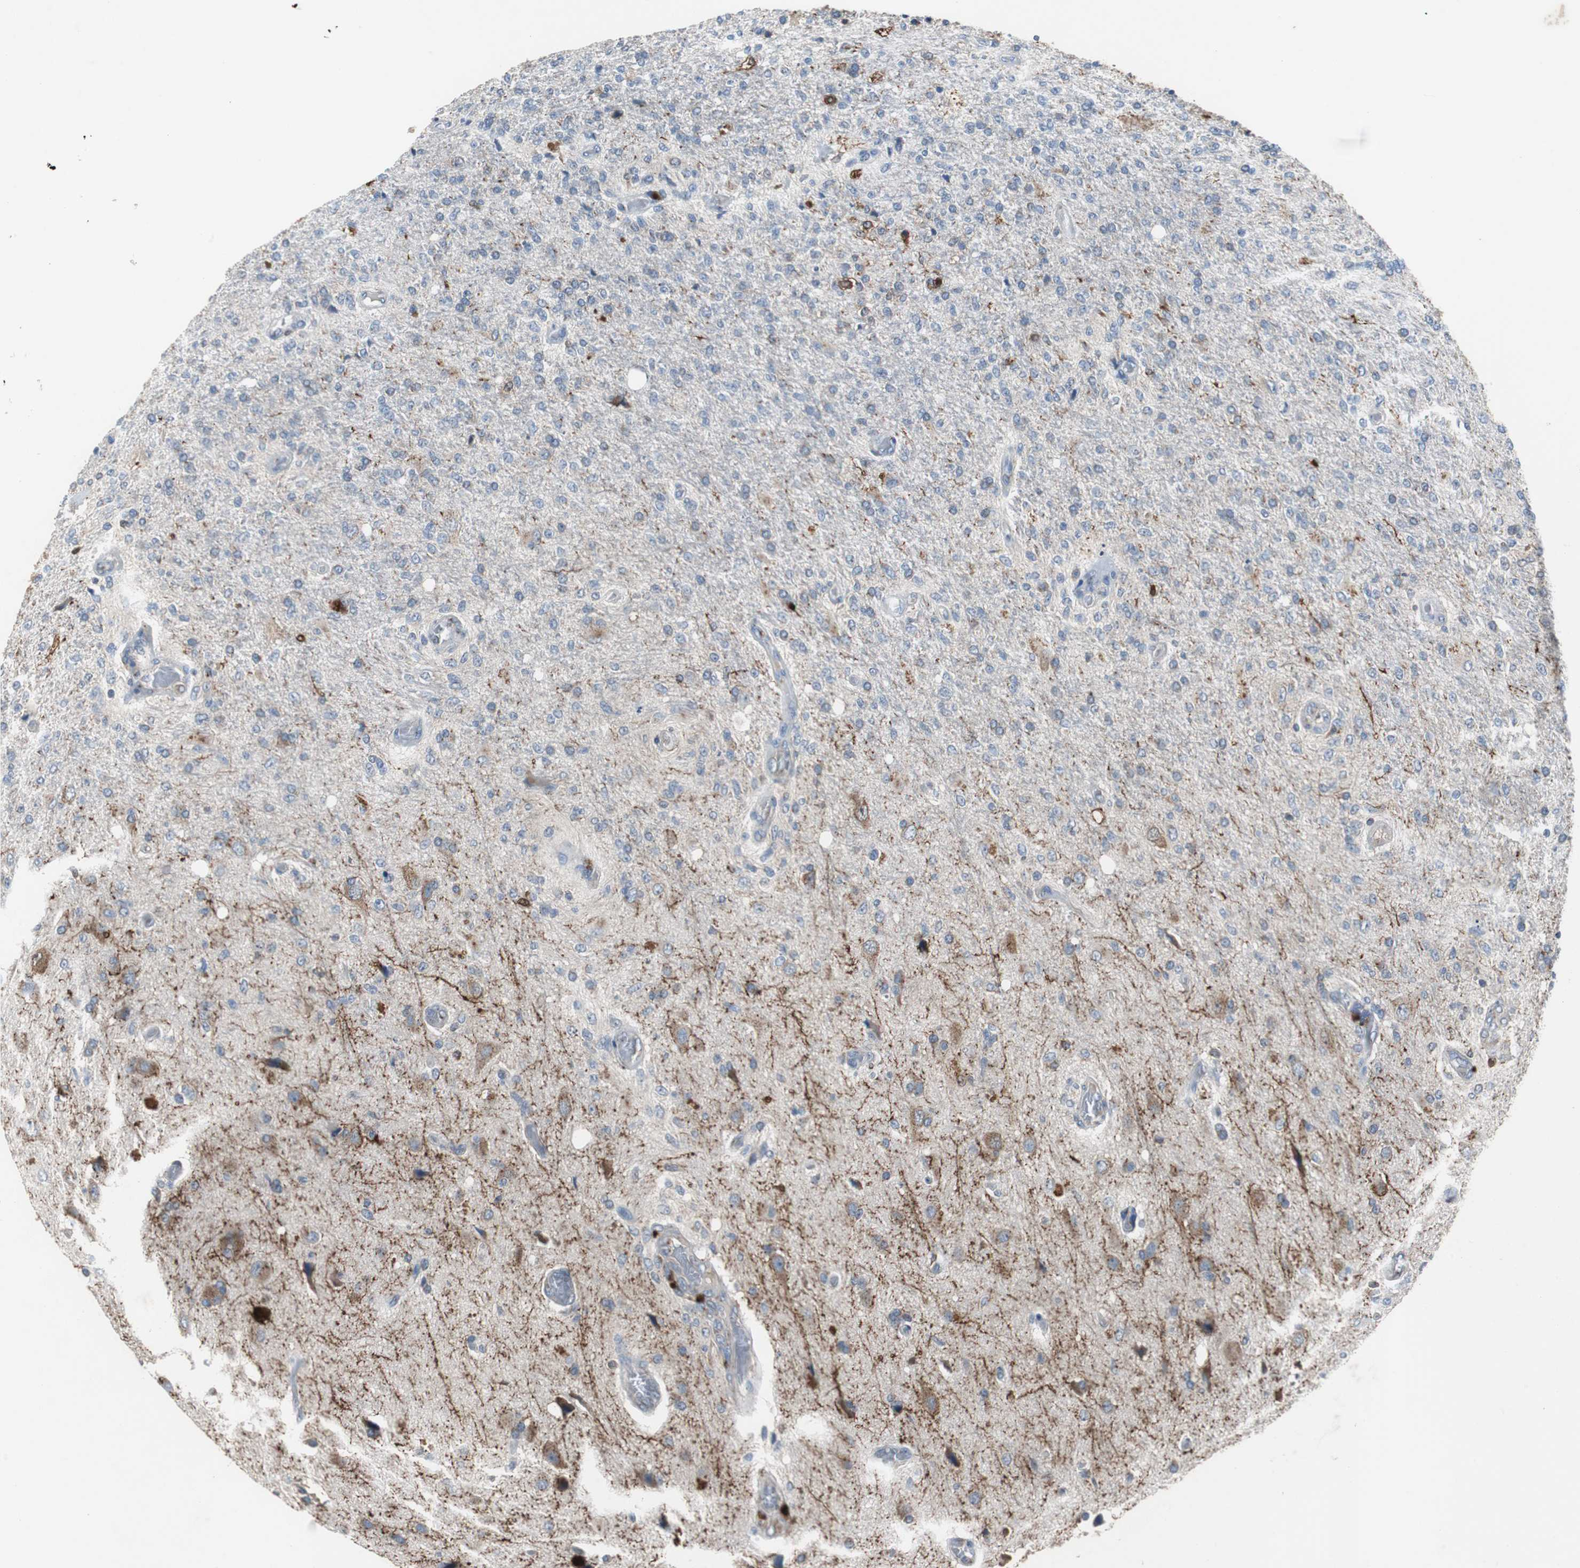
{"staining": {"intensity": "moderate", "quantity": "<25%", "location": "cytoplasmic/membranous"}, "tissue": "glioma", "cell_type": "Tumor cells", "image_type": "cancer", "snomed": [{"axis": "morphology", "description": "Normal tissue, NOS"}, {"axis": "morphology", "description": "Glioma, malignant, High grade"}, {"axis": "topography", "description": "Cerebral cortex"}], "caption": "This is a photomicrograph of immunohistochemistry (IHC) staining of high-grade glioma (malignant), which shows moderate positivity in the cytoplasmic/membranous of tumor cells.", "gene": "CALB2", "patient": {"sex": "male", "age": 77}}